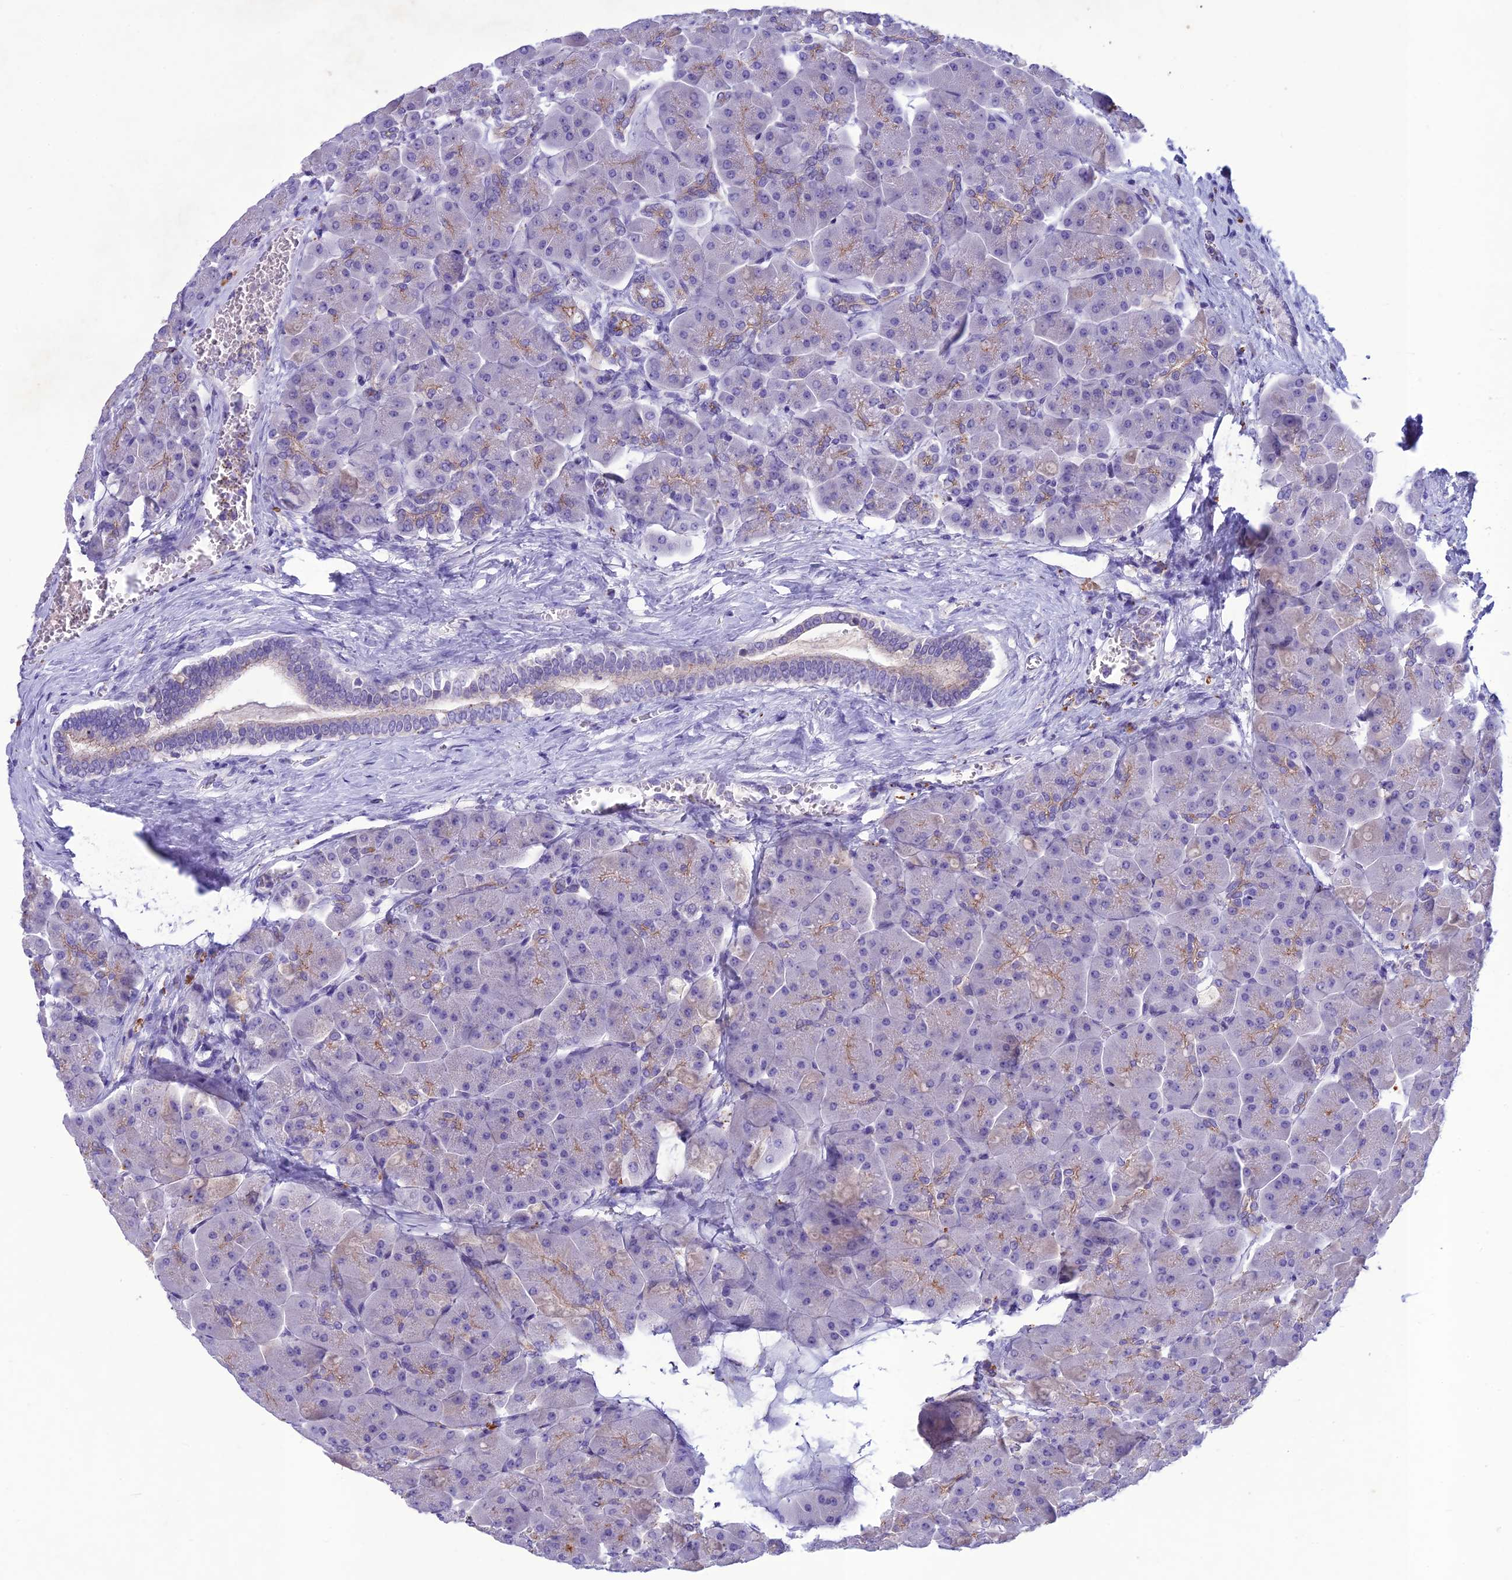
{"staining": {"intensity": "weak", "quantity": "25%-75%", "location": "cytoplasmic/membranous"}, "tissue": "pancreas", "cell_type": "Exocrine glandular cells", "image_type": "normal", "snomed": [{"axis": "morphology", "description": "Normal tissue, NOS"}, {"axis": "topography", "description": "Pancreas"}], "caption": "The immunohistochemical stain shows weak cytoplasmic/membranous staining in exocrine glandular cells of benign pancreas. The protein of interest is stained brown, and the nuclei are stained in blue (DAB IHC with brightfield microscopy, high magnification).", "gene": "IFT172", "patient": {"sex": "male", "age": 66}}